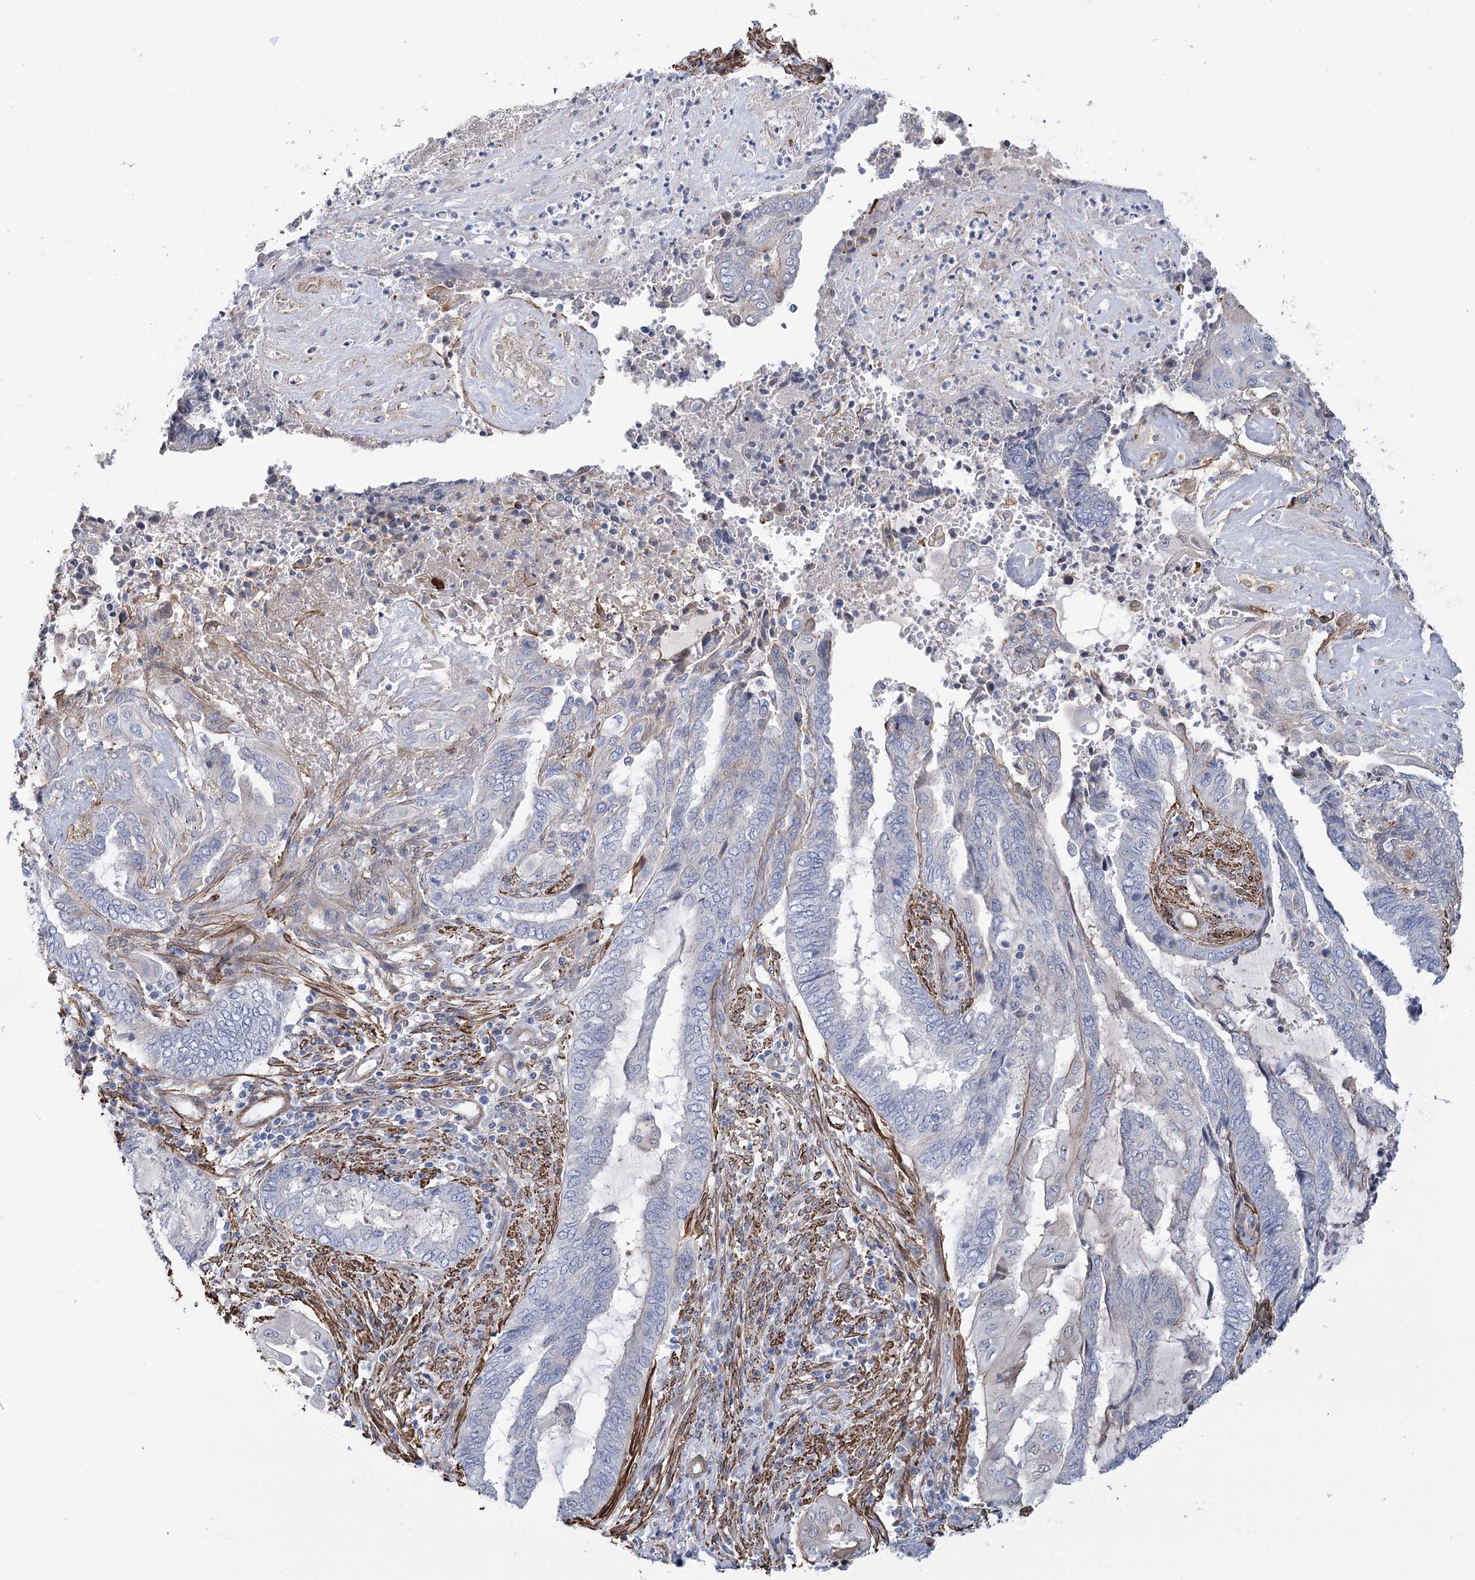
{"staining": {"intensity": "negative", "quantity": "none", "location": "none"}, "tissue": "endometrial cancer", "cell_type": "Tumor cells", "image_type": "cancer", "snomed": [{"axis": "morphology", "description": "Adenocarcinoma, NOS"}, {"axis": "topography", "description": "Uterus"}, {"axis": "topography", "description": "Endometrium"}], "caption": "High magnification brightfield microscopy of endometrial cancer (adenocarcinoma) stained with DAB (brown) and counterstained with hematoxylin (blue): tumor cells show no significant positivity.", "gene": "WASHC3", "patient": {"sex": "female", "age": 70}}